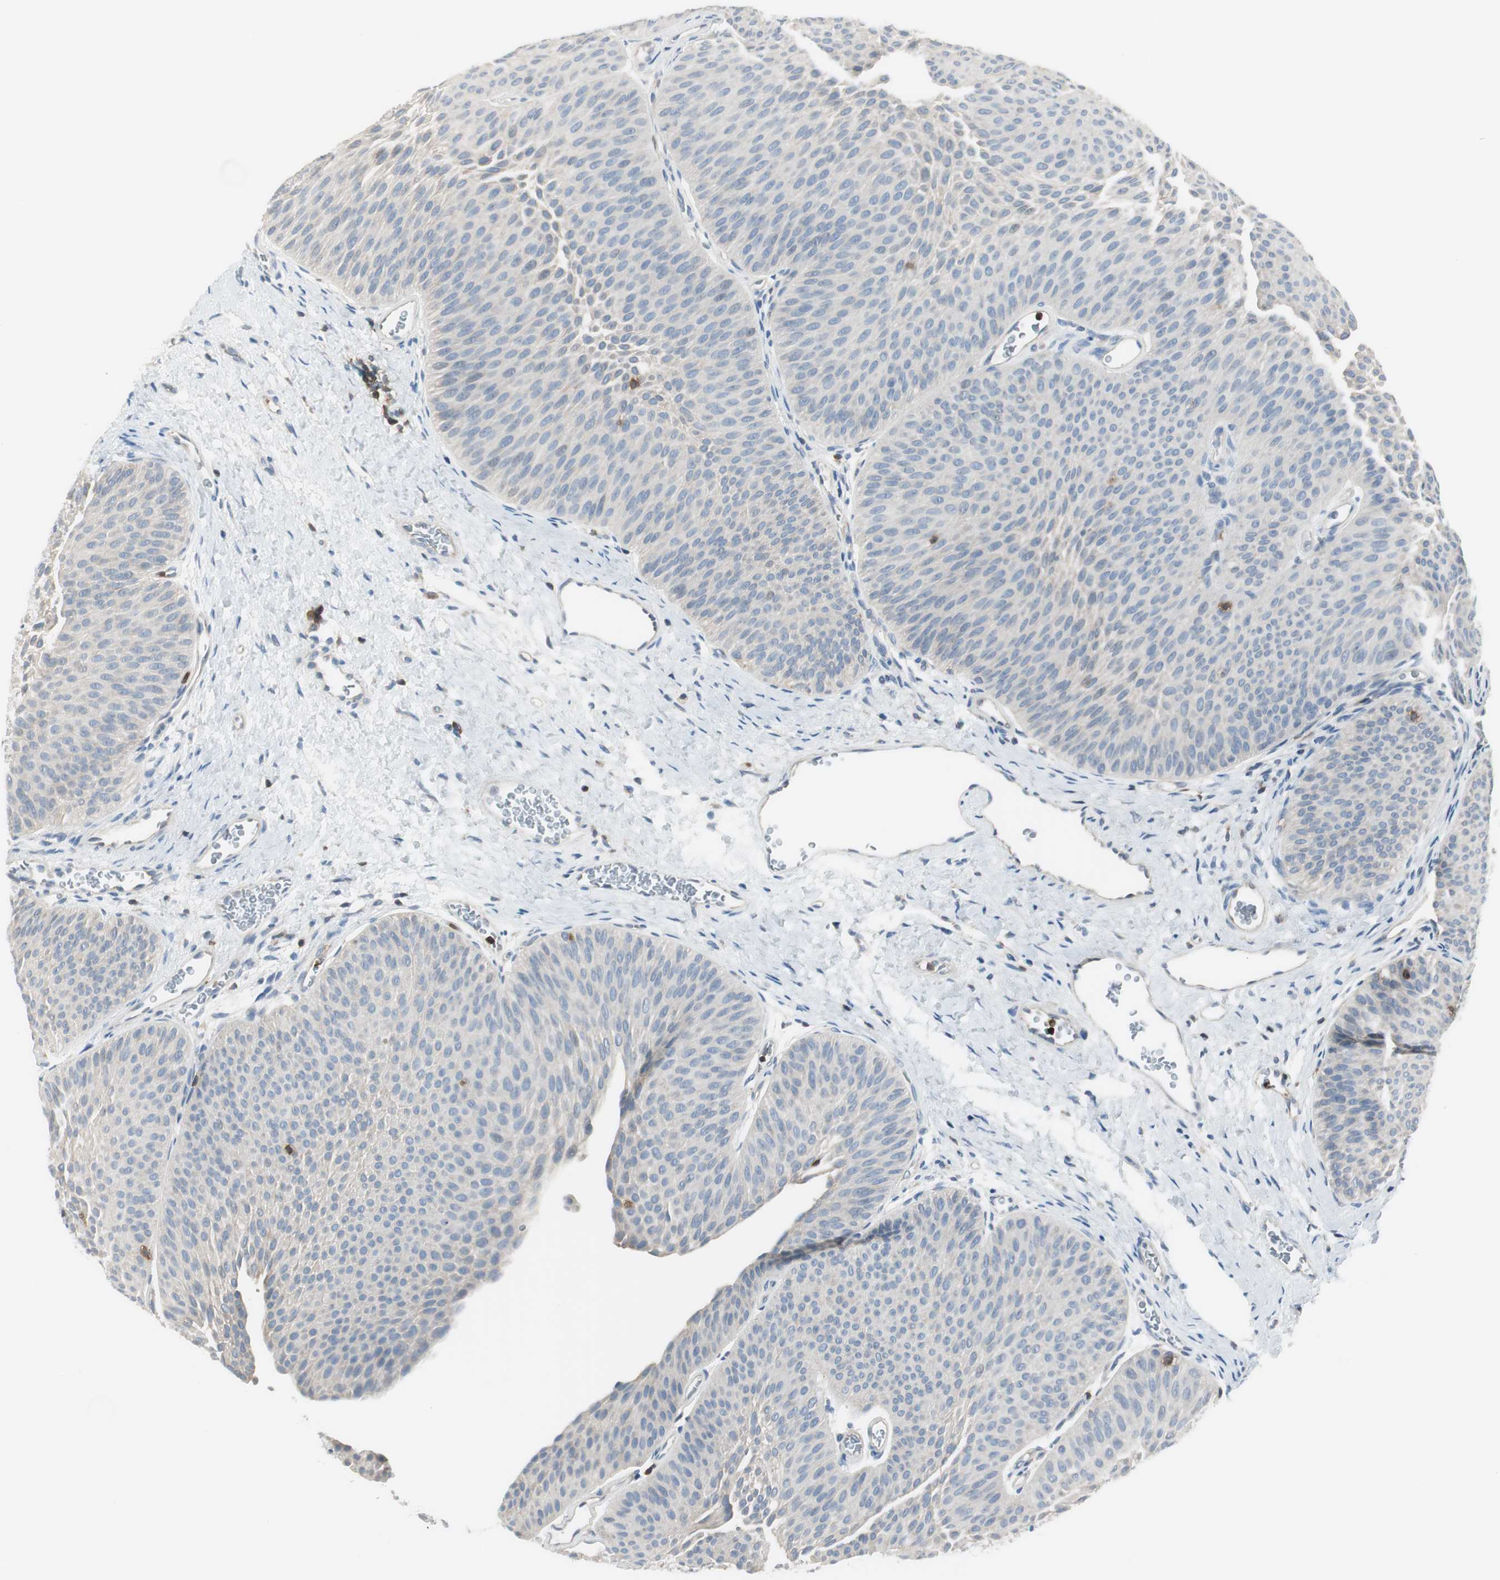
{"staining": {"intensity": "negative", "quantity": "none", "location": "none"}, "tissue": "urothelial cancer", "cell_type": "Tumor cells", "image_type": "cancer", "snomed": [{"axis": "morphology", "description": "Urothelial carcinoma, Low grade"}, {"axis": "topography", "description": "Urinary bladder"}], "caption": "A micrograph of urothelial carcinoma (low-grade) stained for a protein exhibits no brown staining in tumor cells.", "gene": "SLC9A3R1", "patient": {"sex": "female", "age": 60}}